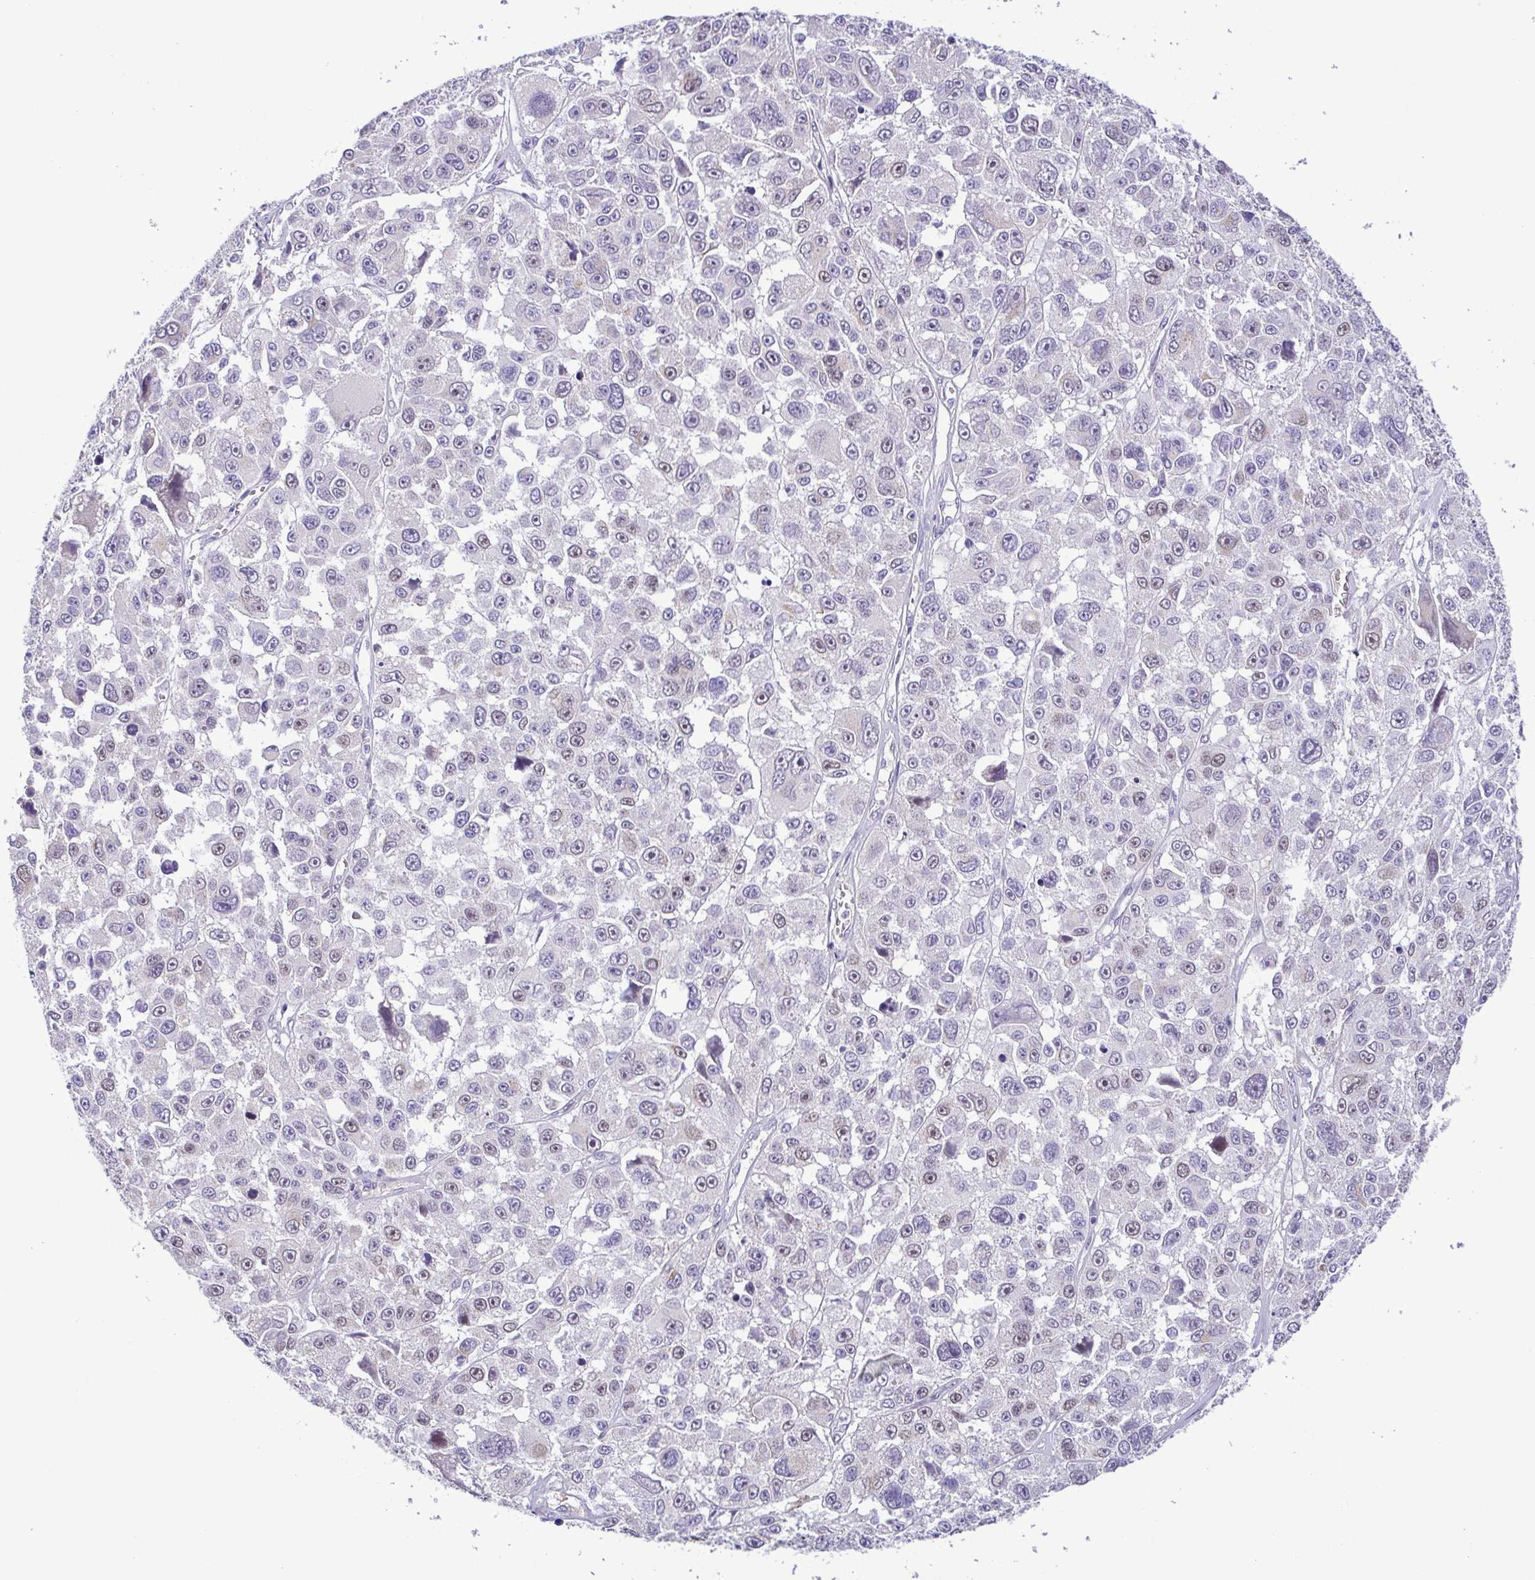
{"staining": {"intensity": "moderate", "quantity": "<25%", "location": "nuclear"}, "tissue": "melanoma", "cell_type": "Tumor cells", "image_type": "cancer", "snomed": [{"axis": "morphology", "description": "Malignant melanoma, NOS"}, {"axis": "topography", "description": "Skin"}], "caption": "The photomicrograph shows immunohistochemical staining of melanoma. There is moderate nuclear positivity is appreciated in approximately <25% of tumor cells. (DAB IHC, brown staining for protein, blue staining for nuclei).", "gene": "TIPIN", "patient": {"sex": "female", "age": 66}}